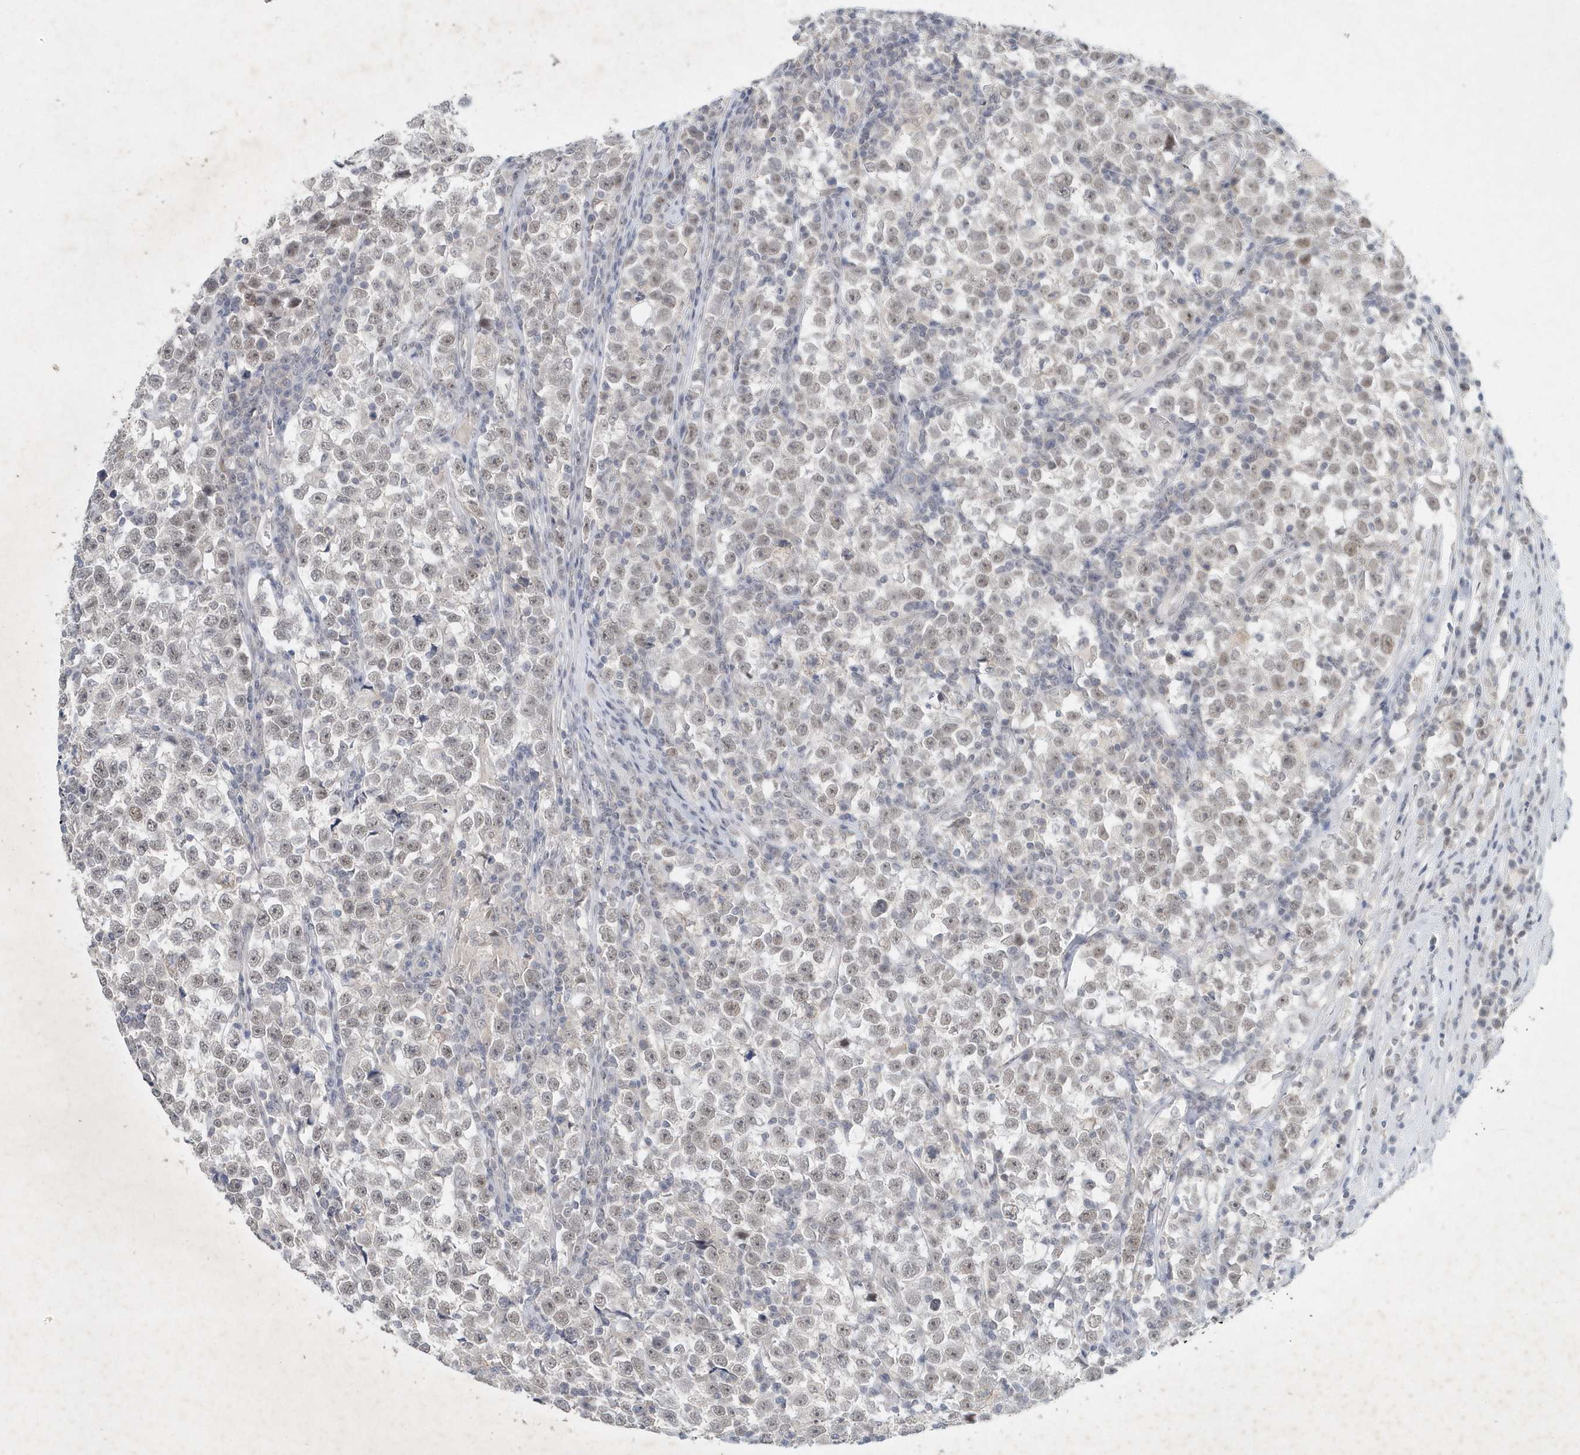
{"staining": {"intensity": "negative", "quantity": "none", "location": "none"}, "tissue": "testis cancer", "cell_type": "Tumor cells", "image_type": "cancer", "snomed": [{"axis": "morphology", "description": "Normal tissue, NOS"}, {"axis": "morphology", "description": "Seminoma, NOS"}, {"axis": "topography", "description": "Testis"}], "caption": "Tumor cells show no significant staining in seminoma (testis).", "gene": "ZBTB9", "patient": {"sex": "male", "age": 43}}